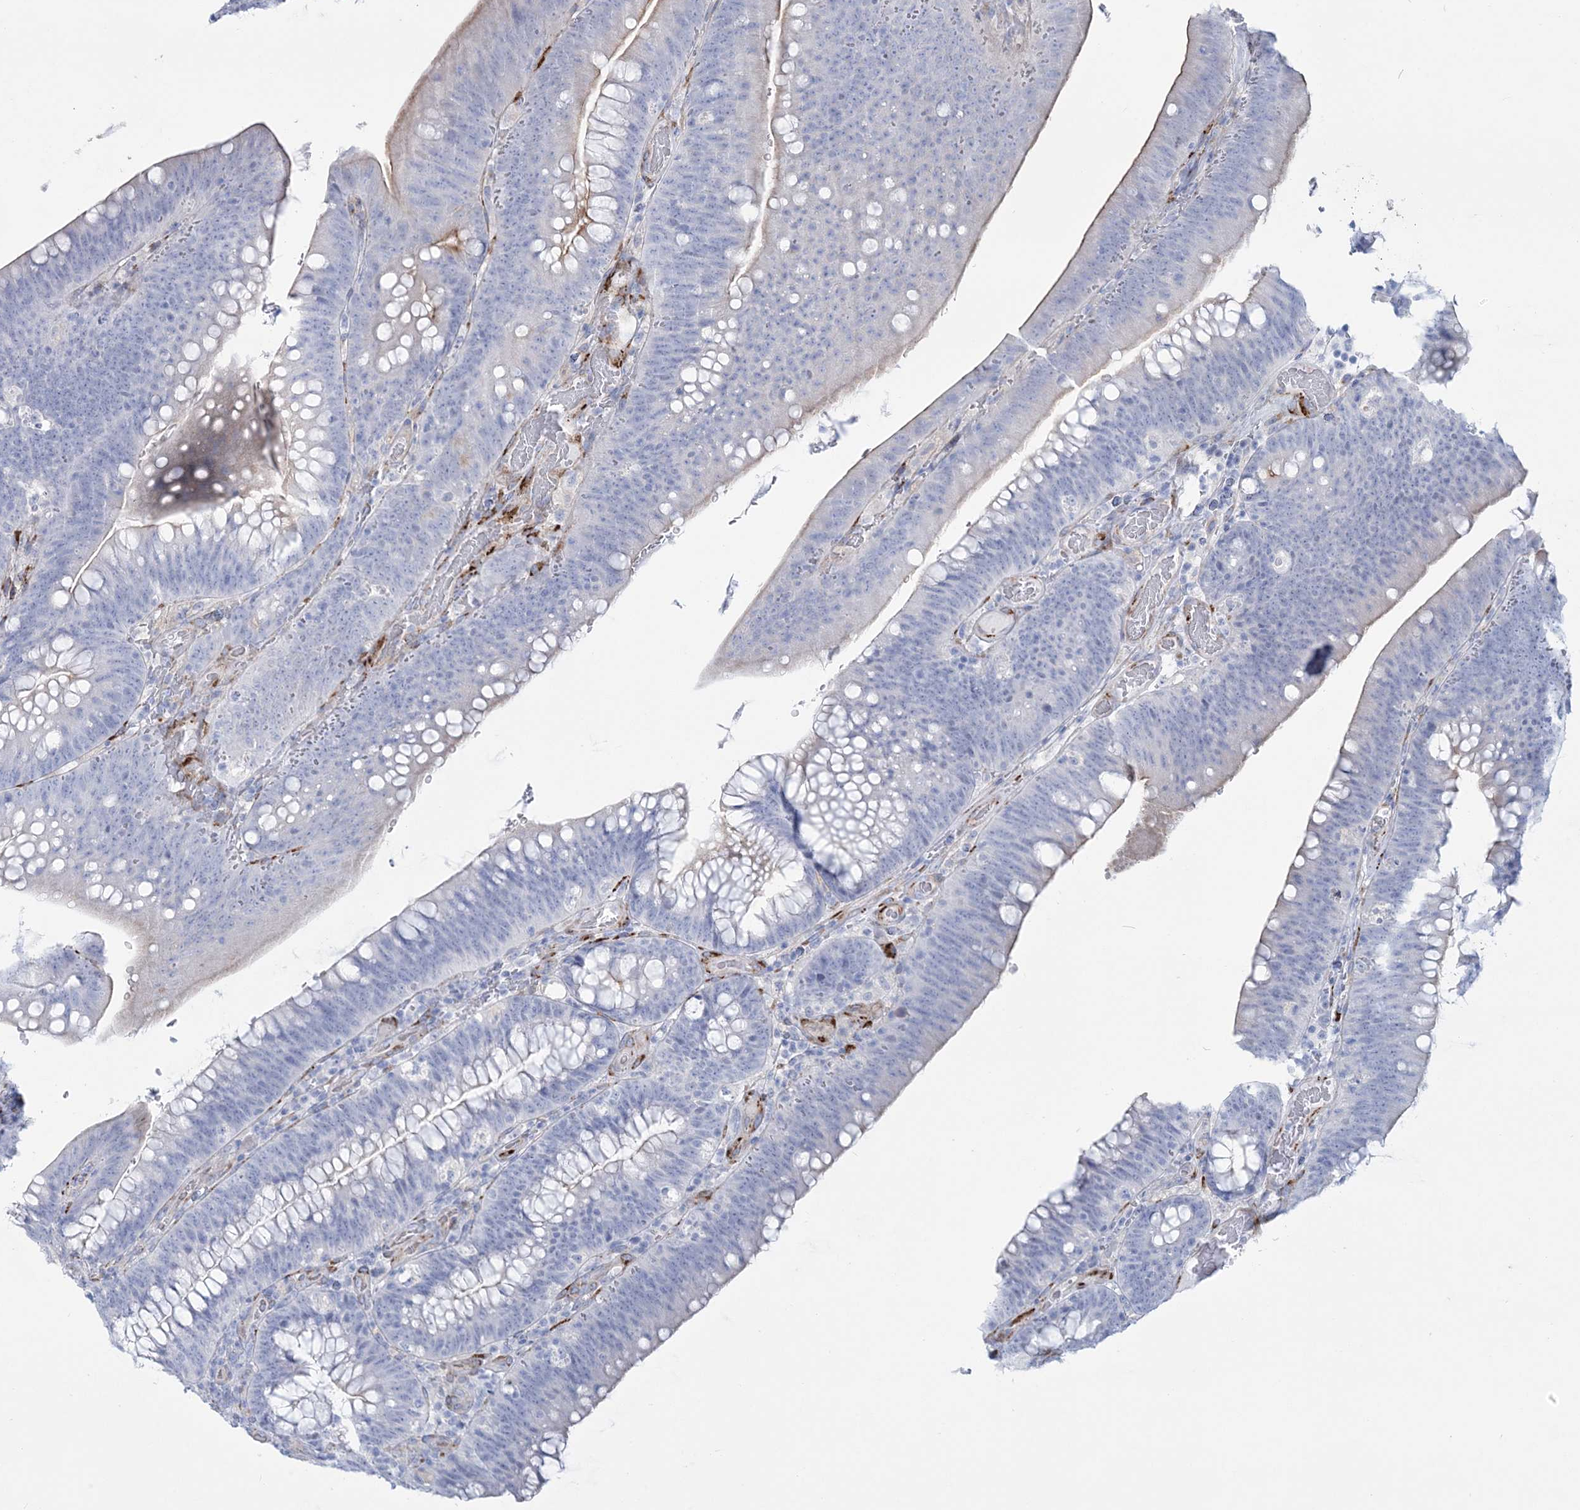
{"staining": {"intensity": "negative", "quantity": "none", "location": "none"}, "tissue": "colorectal cancer", "cell_type": "Tumor cells", "image_type": "cancer", "snomed": [{"axis": "morphology", "description": "Normal tissue, NOS"}, {"axis": "topography", "description": "Colon"}], "caption": "Tumor cells are negative for brown protein staining in colorectal cancer.", "gene": "RAB11FIP5", "patient": {"sex": "female", "age": 82}}